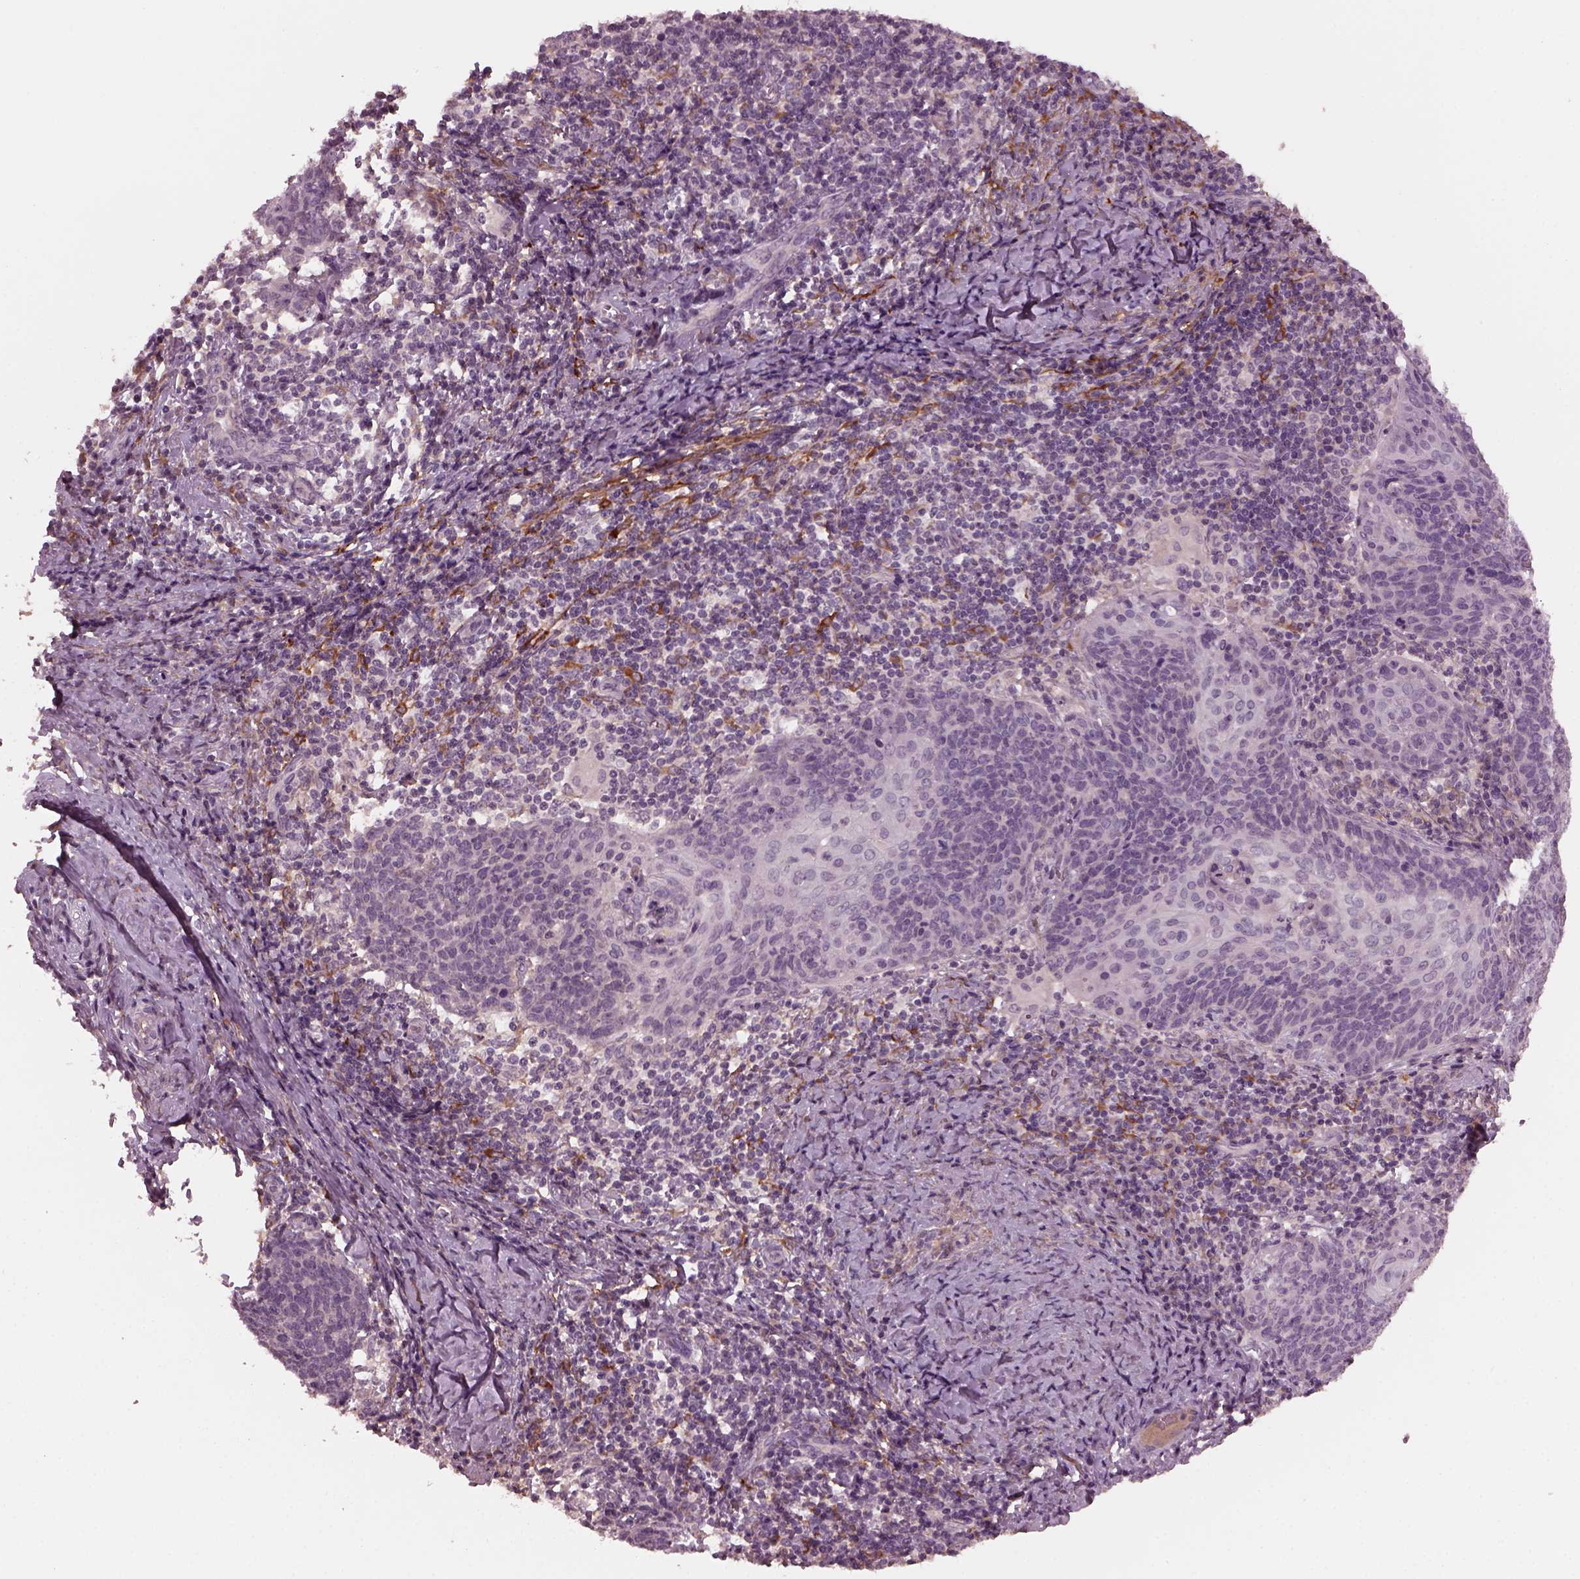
{"staining": {"intensity": "negative", "quantity": "none", "location": "none"}, "tissue": "cervical cancer", "cell_type": "Tumor cells", "image_type": "cancer", "snomed": [{"axis": "morphology", "description": "Normal tissue, NOS"}, {"axis": "morphology", "description": "Squamous cell carcinoma, NOS"}, {"axis": "topography", "description": "Cervix"}], "caption": "This is an immunohistochemistry (IHC) image of squamous cell carcinoma (cervical). There is no expression in tumor cells.", "gene": "PORCN", "patient": {"sex": "female", "age": 39}}